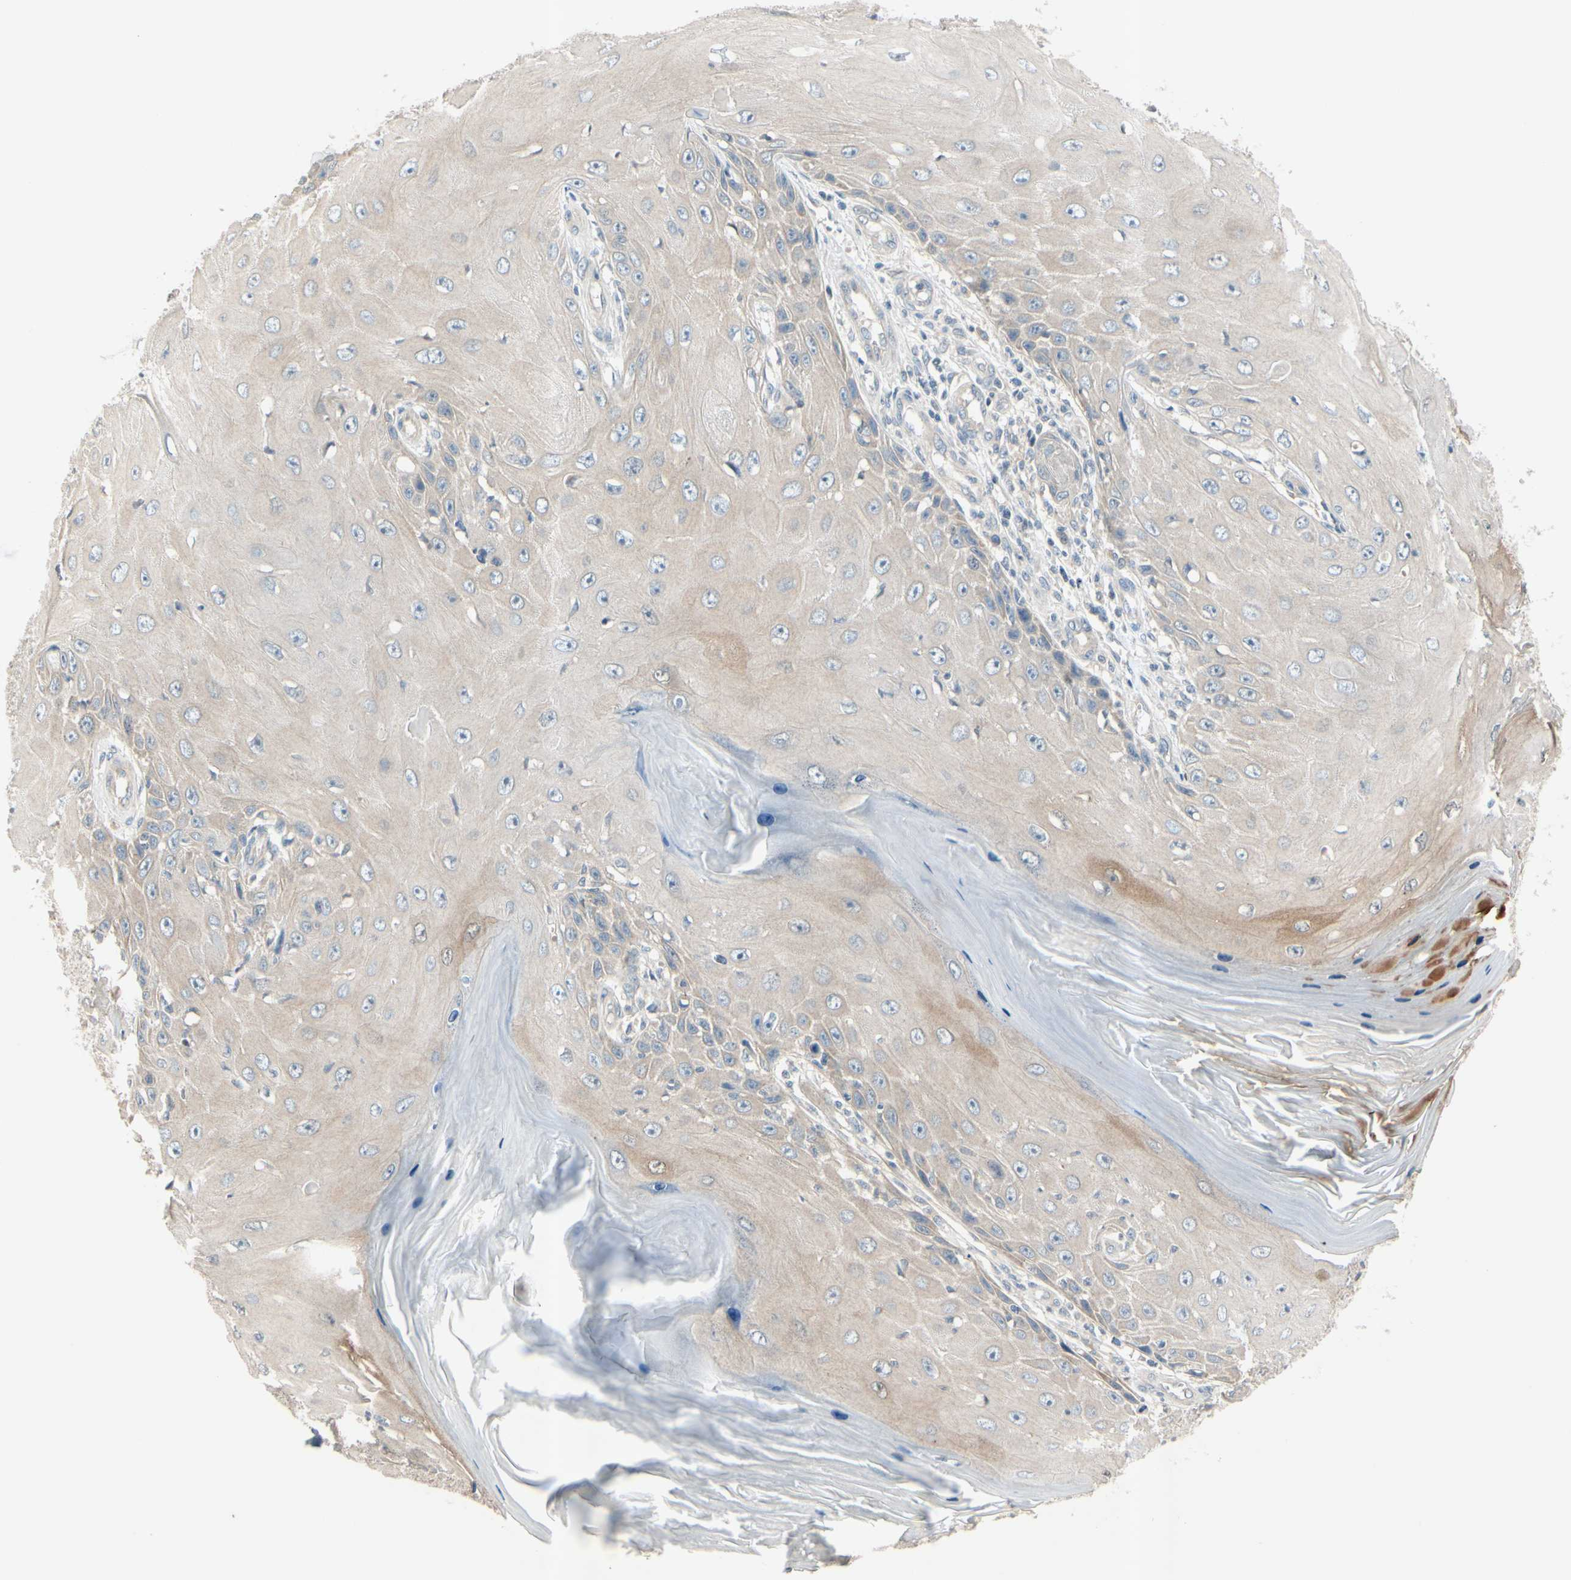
{"staining": {"intensity": "weak", "quantity": "25%-75%", "location": "cytoplasmic/membranous"}, "tissue": "skin cancer", "cell_type": "Tumor cells", "image_type": "cancer", "snomed": [{"axis": "morphology", "description": "Squamous cell carcinoma, NOS"}, {"axis": "topography", "description": "Skin"}], "caption": "Protein staining by IHC reveals weak cytoplasmic/membranous expression in about 25%-75% of tumor cells in skin cancer (squamous cell carcinoma). (brown staining indicates protein expression, while blue staining denotes nuclei).", "gene": "ICAM5", "patient": {"sex": "female", "age": 73}}